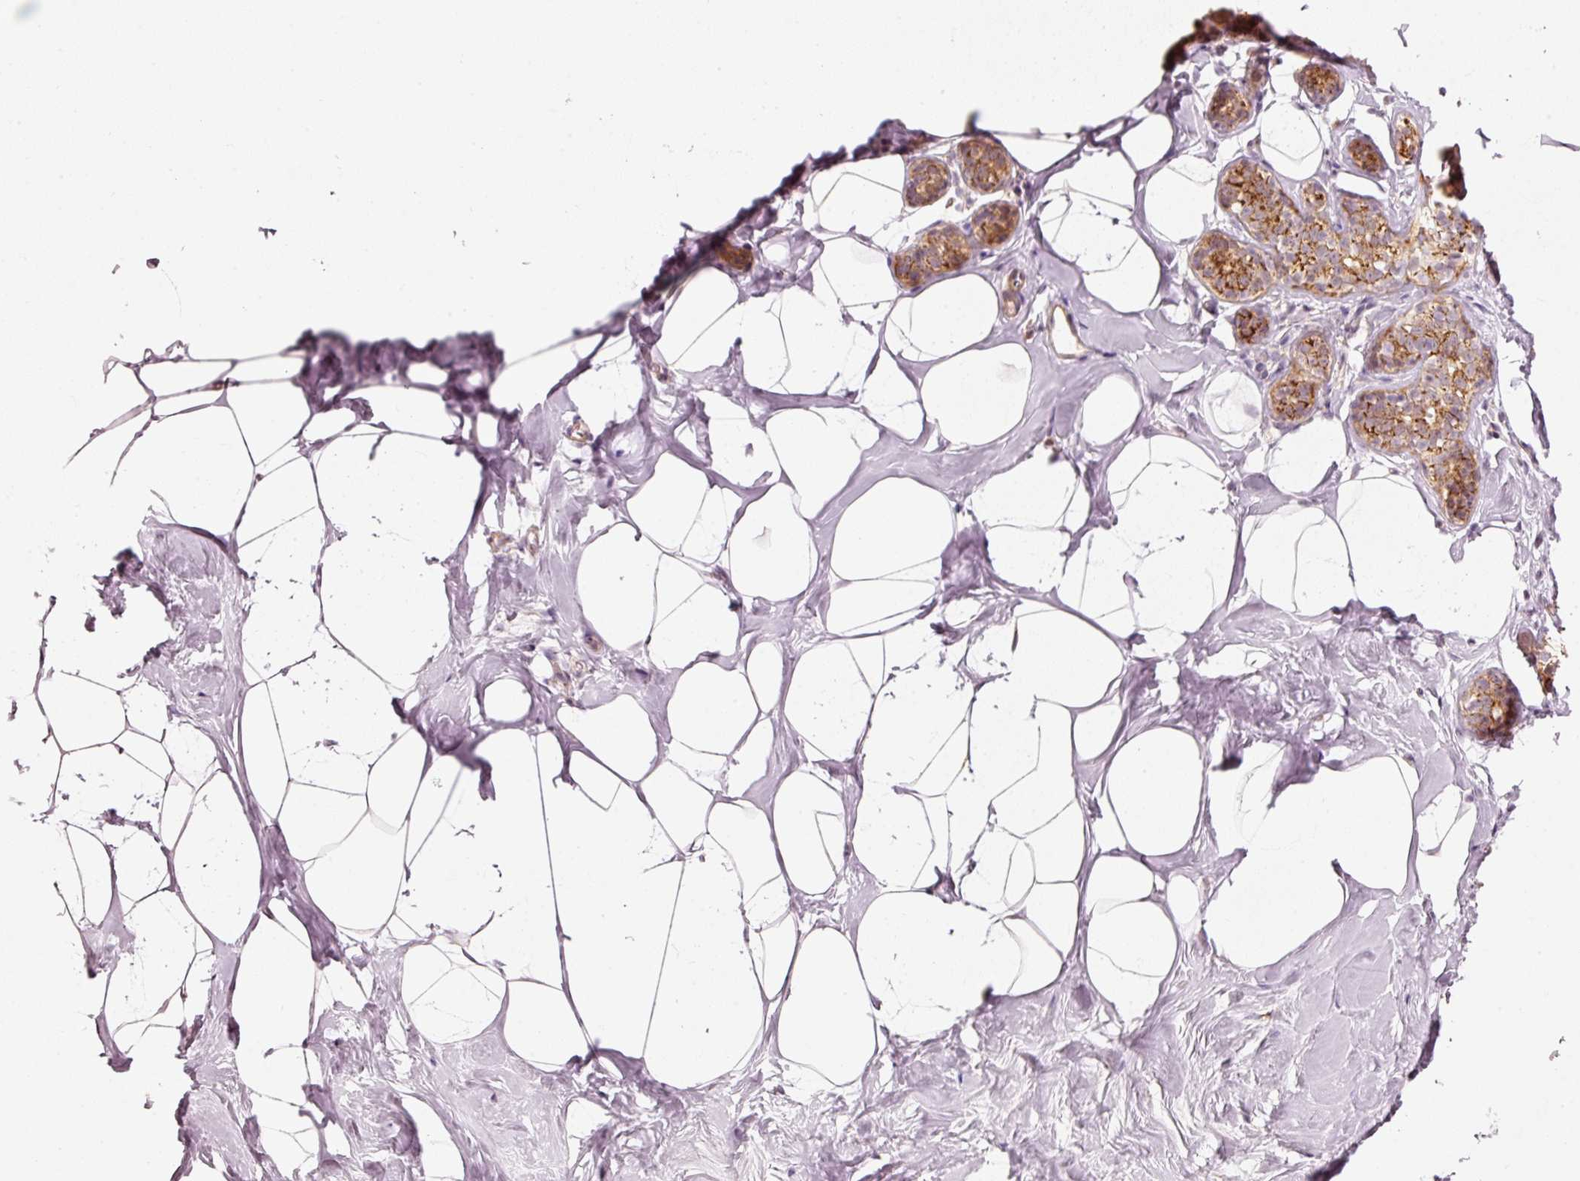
{"staining": {"intensity": "negative", "quantity": "none", "location": "none"}, "tissue": "breast", "cell_type": "Adipocytes", "image_type": "normal", "snomed": [{"axis": "morphology", "description": "Normal tissue, NOS"}, {"axis": "topography", "description": "Breast"}], "caption": "This is a micrograph of IHC staining of benign breast, which shows no expression in adipocytes.", "gene": "ARHGAP22", "patient": {"sex": "female", "age": 32}}